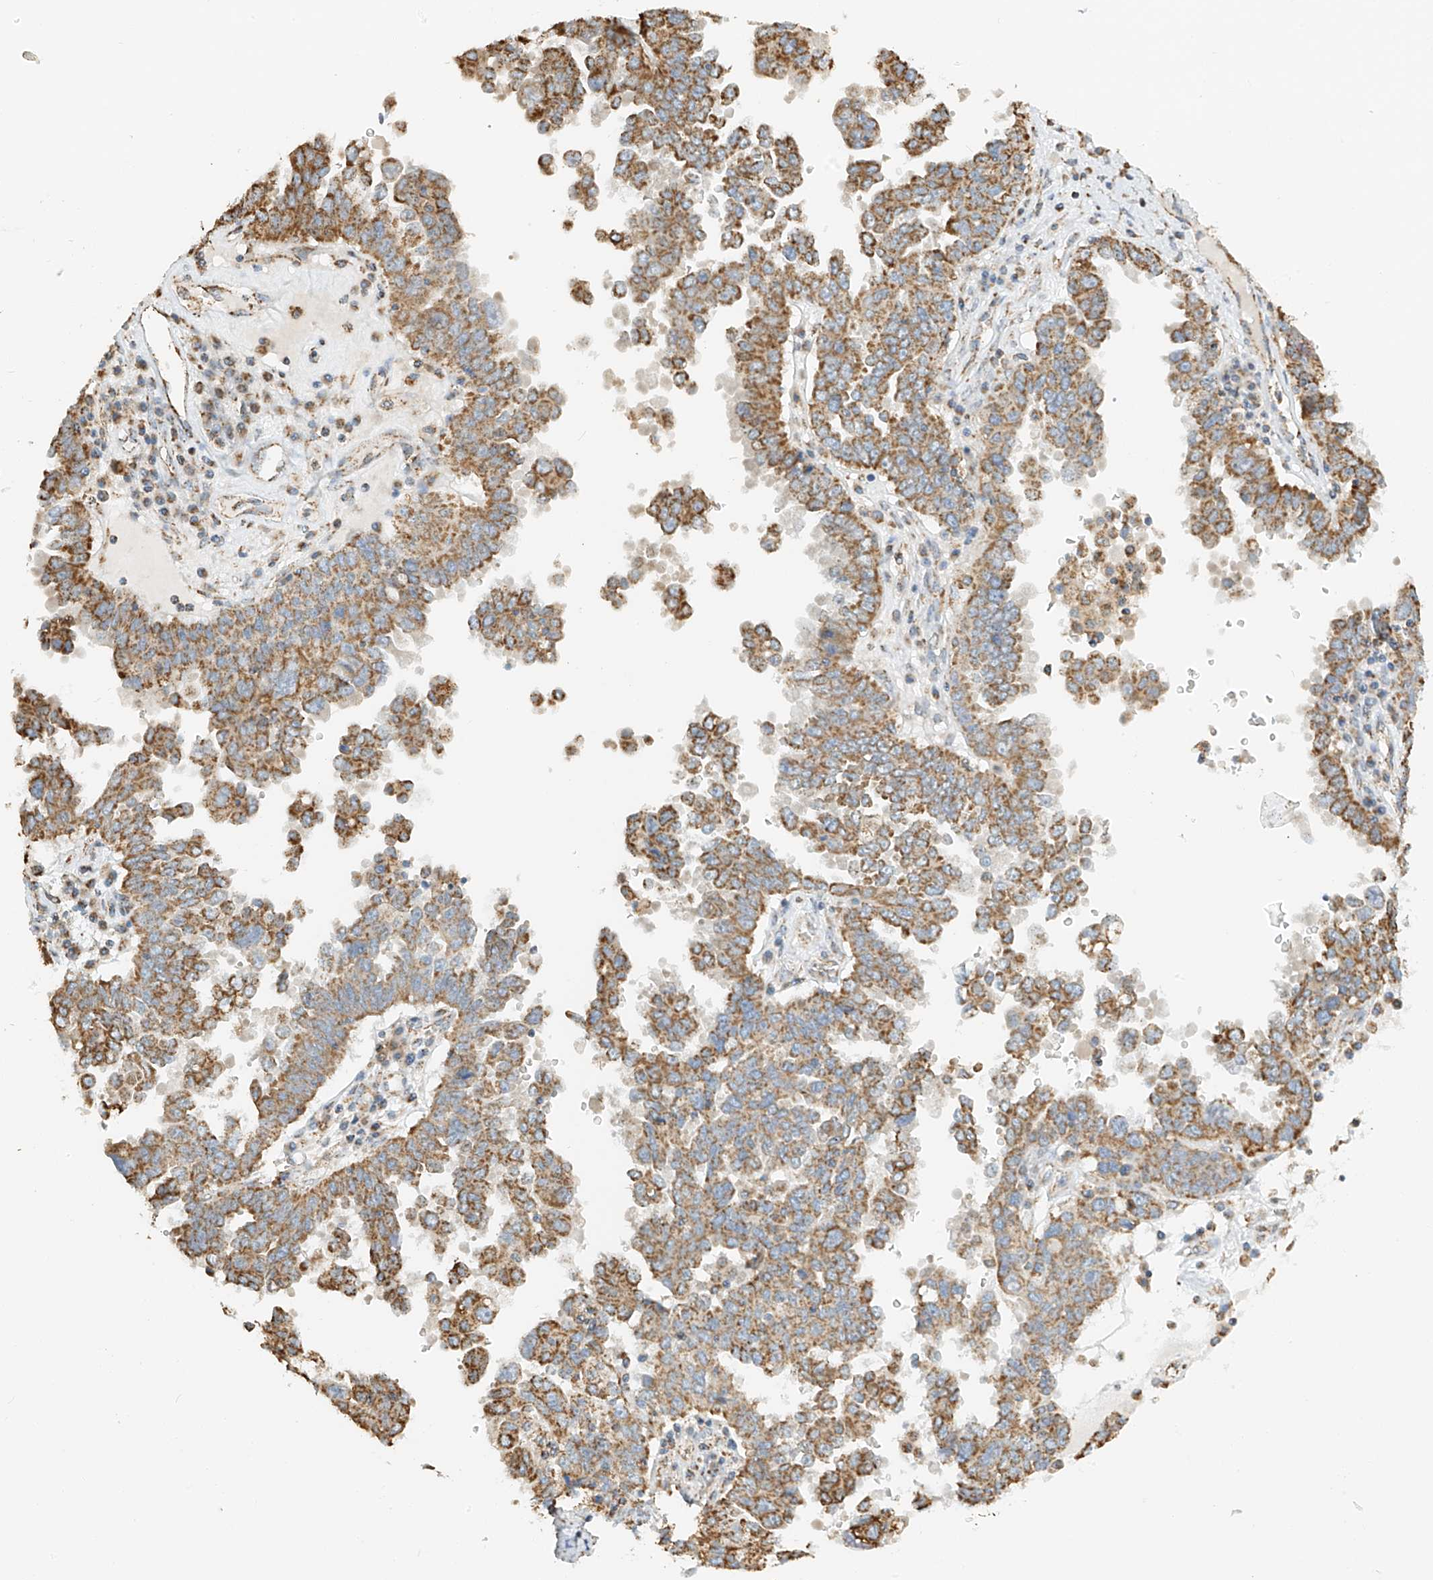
{"staining": {"intensity": "moderate", "quantity": ">75%", "location": "cytoplasmic/membranous"}, "tissue": "ovarian cancer", "cell_type": "Tumor cells", "image_type": "cancer", "snomed": [{"axis": "morphology", "description": "Carcinoma, endometroid"}, {"axis": "topography", "description": "Ovary"}], "caption": "About >75% of tumor cells in human ovarian cancer reveal moderate cytoplasmic/membranous protein expression as visualized by brown immunohistochemical staining.", "gene": "YIPF7", "patient": {"sex": "female", "age": 62}}